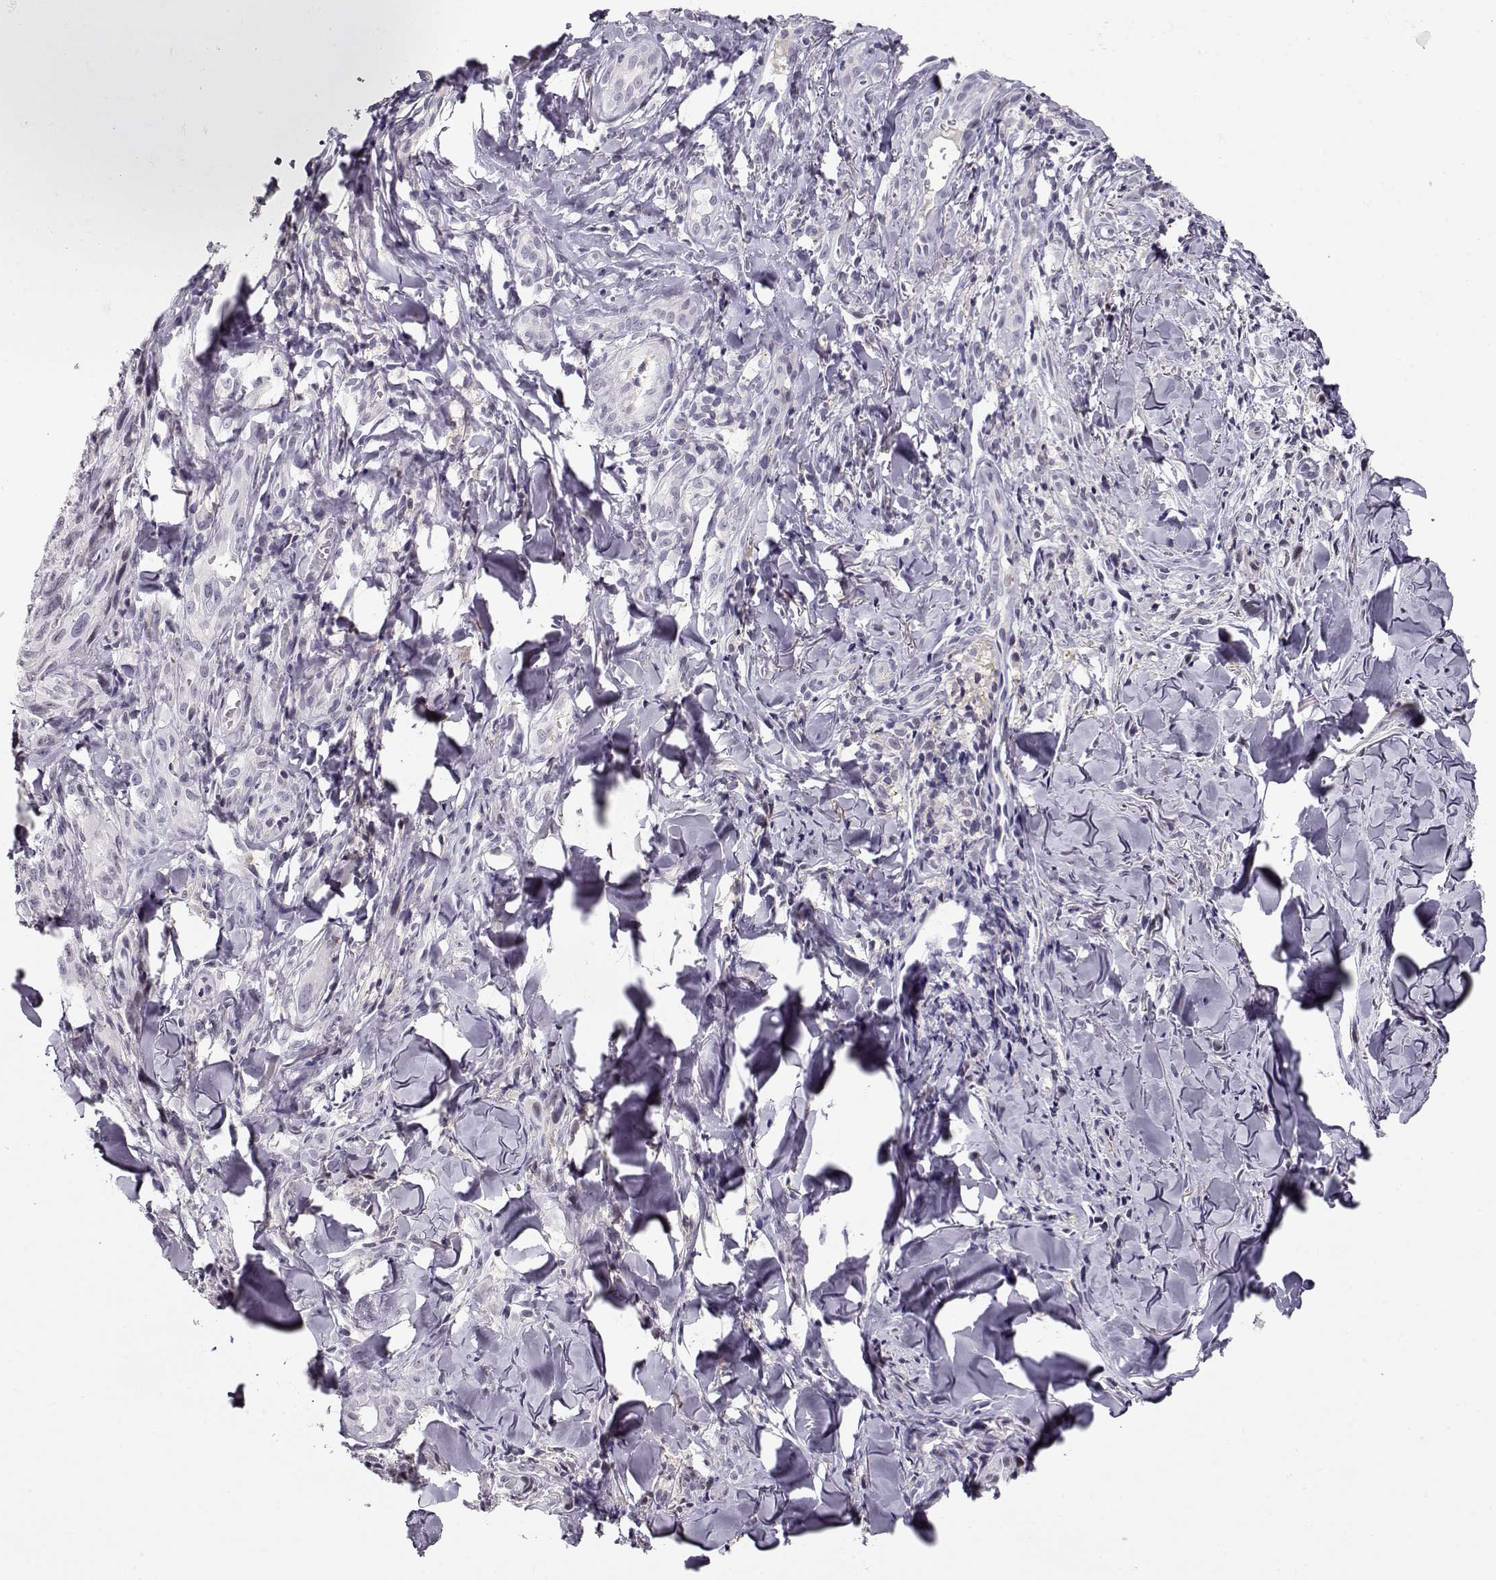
{"staining": {"intensity": "negative", "quantity": "none", "location": "none"}, "tissue": "melanoma", "cell_type": "Tumor cells", "image_type": "cancer", "snomed": [{"axis": "morphology", "description": "Malignant melanoma, NOS"}, {"axis": "topography", "description": "Skin"}], "caption": "High magnification brightfield microscopy of malignant melanoma stained with DAB (brown) and counterstained with hematoxylin (blue): tumor cells show no significant expression. (Stains: DAB immunohistochemistry with hematoxylin counter stain, Microscopy: brightfield microscopy at high magnification).", "gene": "TEPP", "patient": {"sex": "male", "age": 67}}